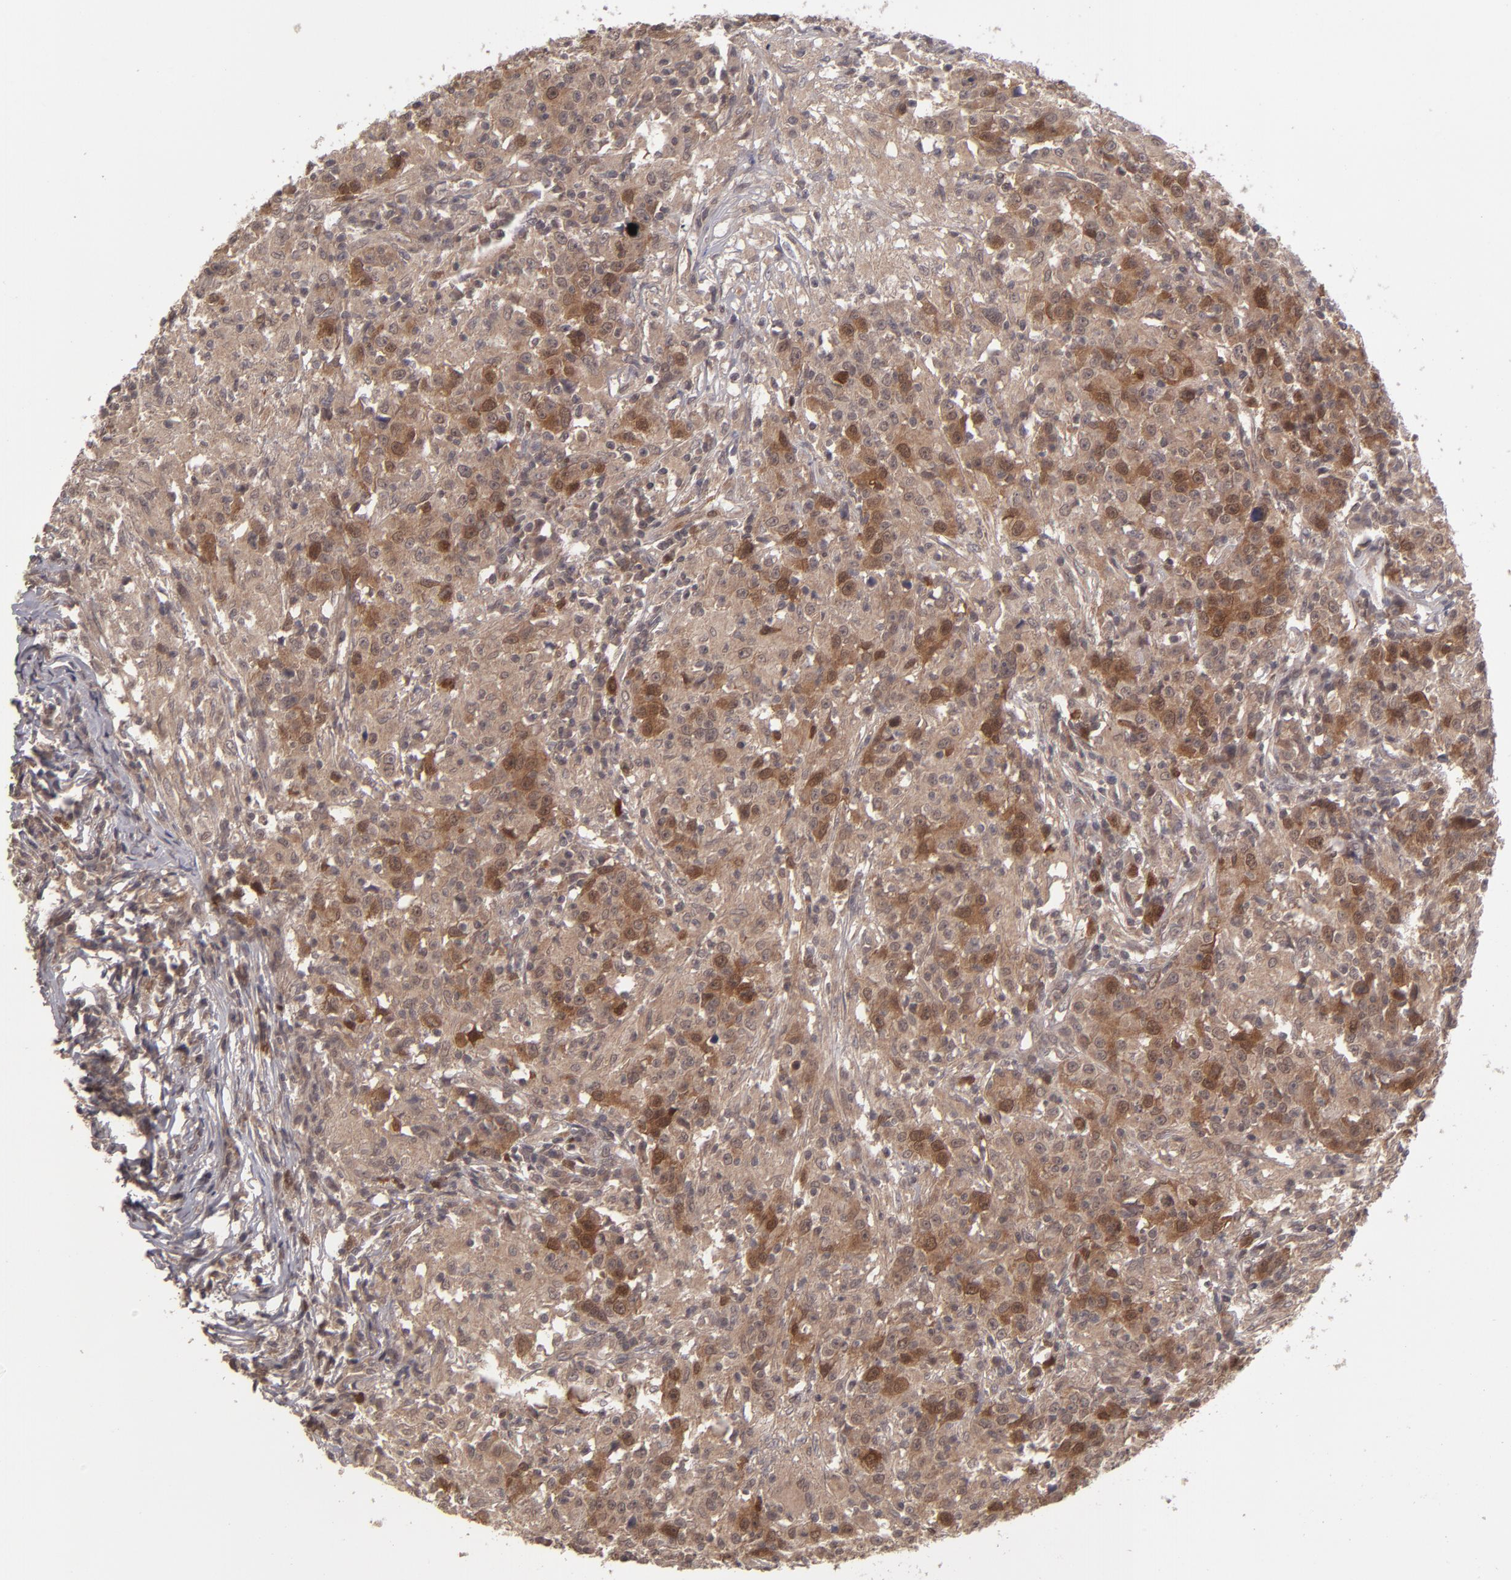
{"staining": {"intensity": "strong", "quantity": ">75%", "location": "cytoplasmic/membranous,nuclear"}, "tissue": "head and neck cancer", "cell_type": "Tumor cells", "image_type": "cancer", "snomed": [{"axis": "morphology", "description": "Adenocarcinoma, NOS"}, {"axis": "topography", "description": "Salivary gland"}, {"axis": "topography", "description": "Head-Neck"}], "caption": "This is an image of immunohistochemistry (IHC) staining of head and neck cancer (adenocarcinoma), which shows strong staining in the cytoplasmic/membranous and nuclear of tumor cells.", "gene": "TYMS", "patient": {"sex": "female", "age": 65}}